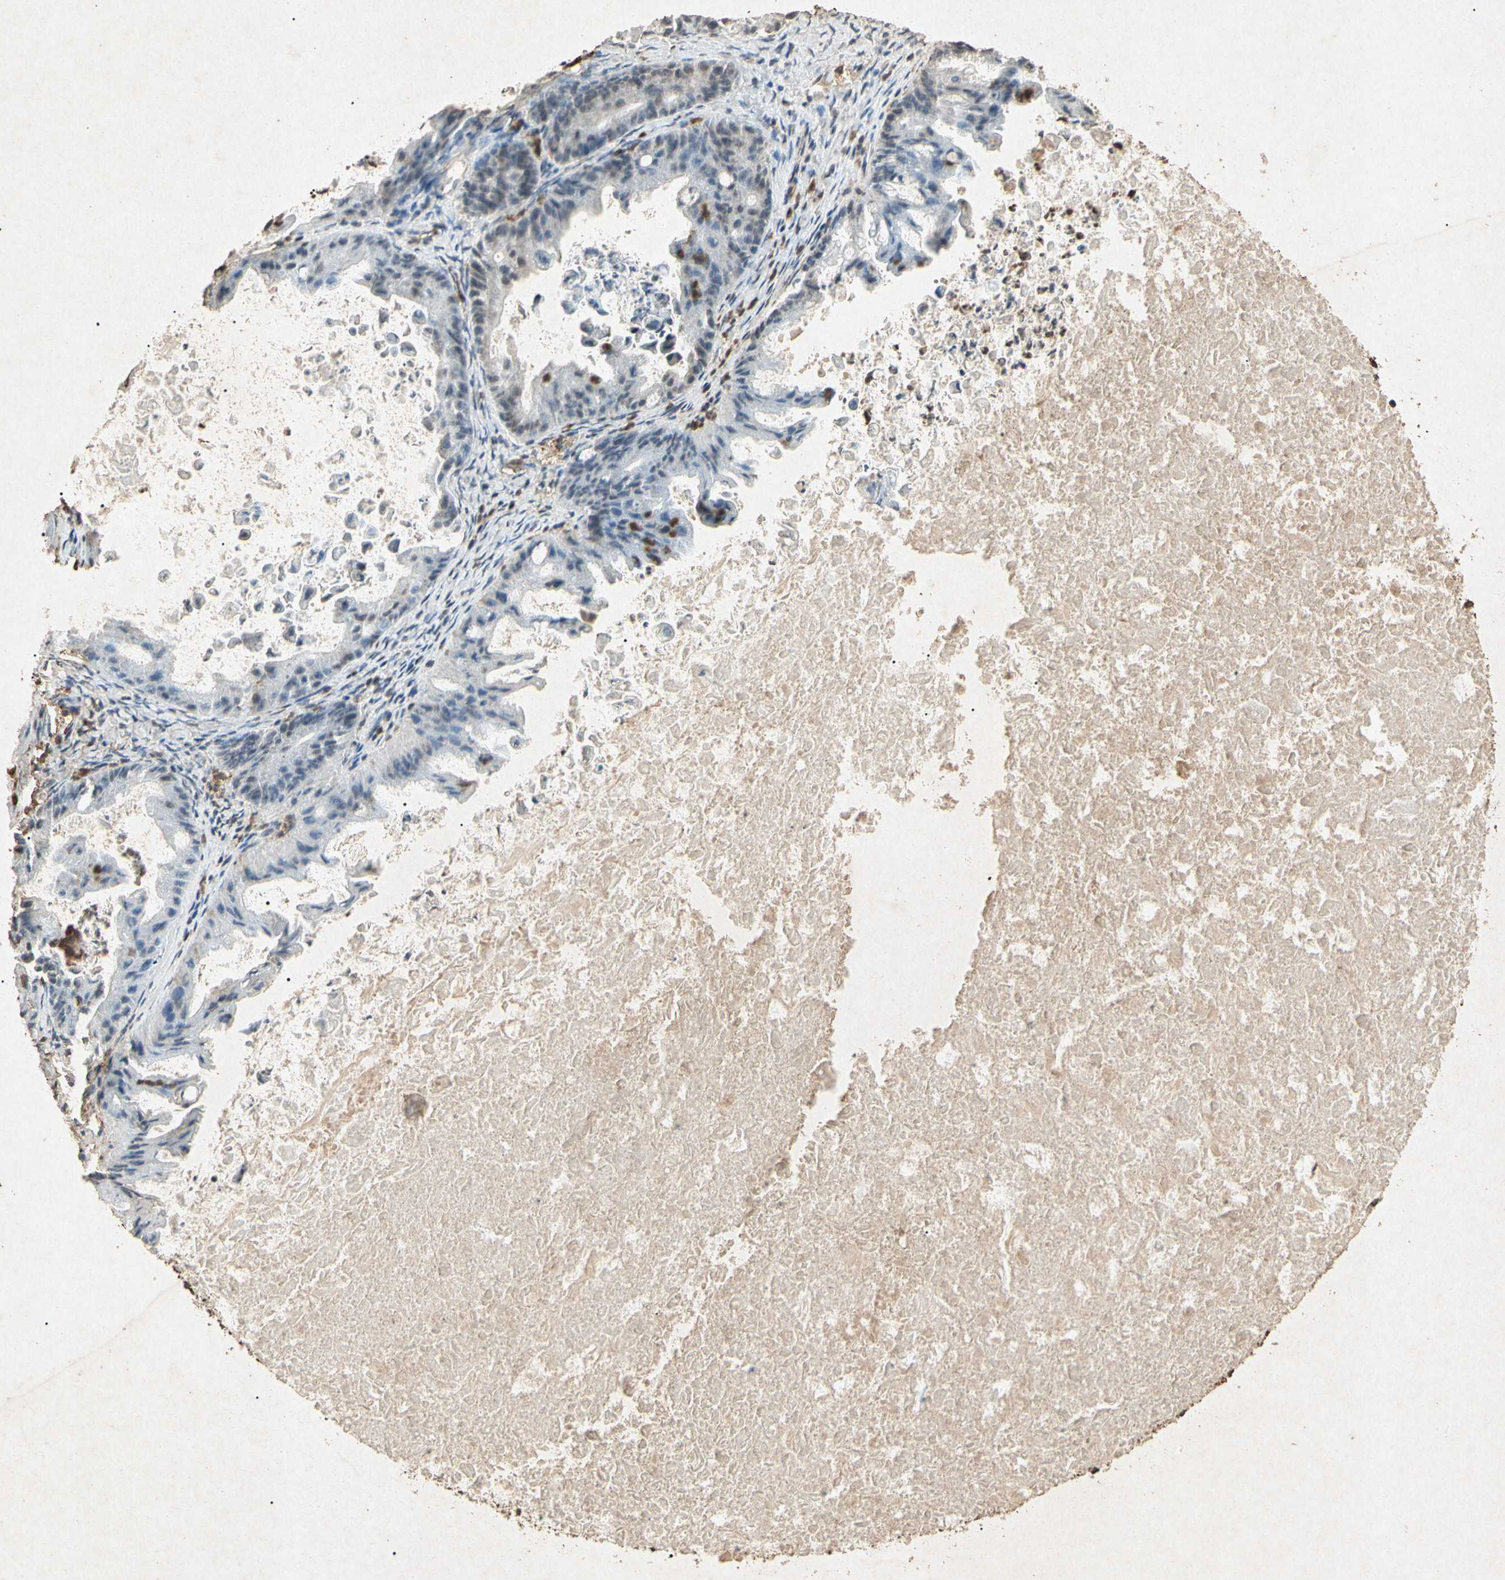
{"staining": {"intensity": "negative", "quantity": "none", "location": "none"}, "tissue": "ovarian cancer", "cell_type": "Tumor cells", "image_type": "cancer", "snomed": [{"axis": "morphology", "description": "Cystadenocarcinoma, mucinous, NOS"}, {"axis": "topography", "description": "Ovary"}], "caption": "Ovarian cancer was stained to show a protein in brown. There is no significant expression in tumor cells. Nuclei are stained in blue.", "gene": "MSRB1", "patient": {"sex": "female", "age": 37}}